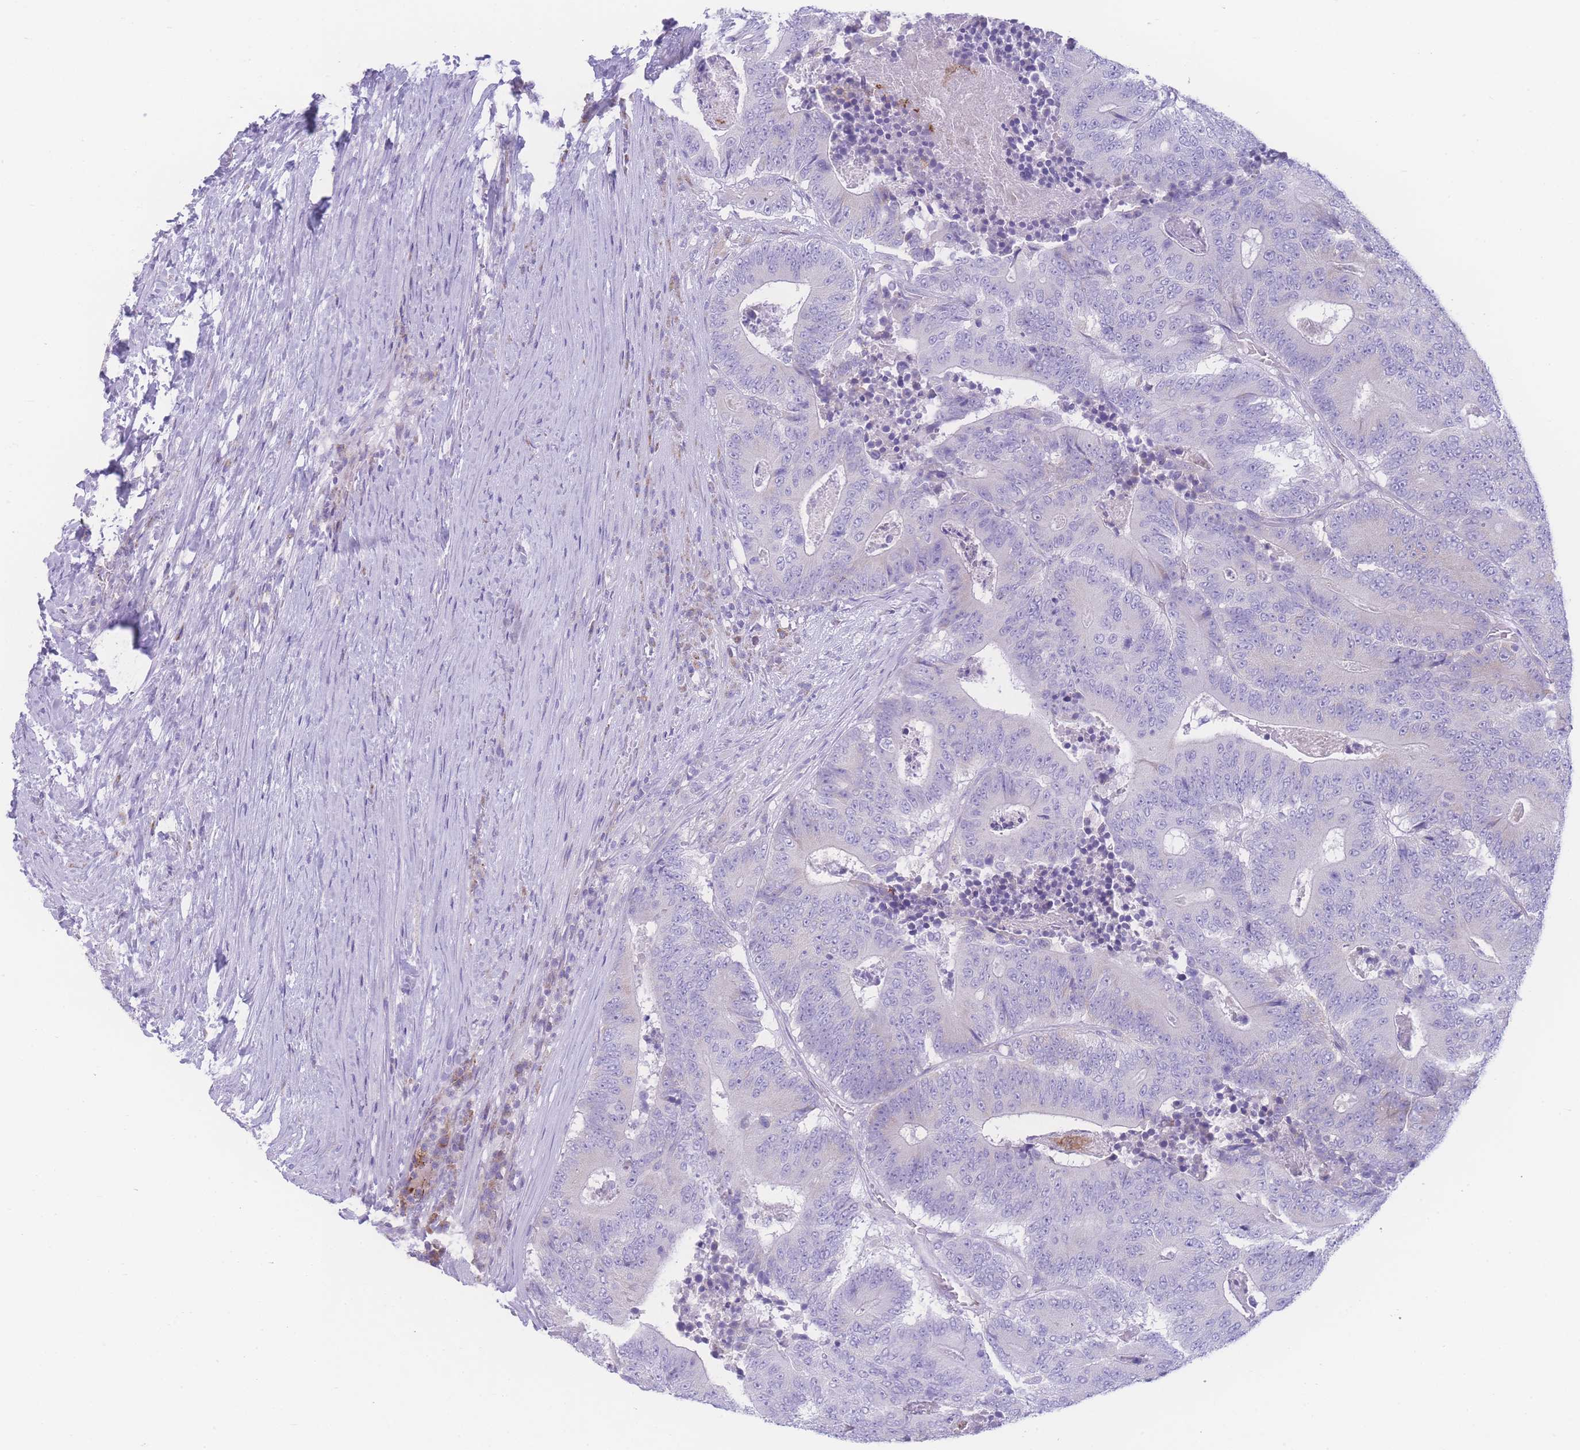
{"staining": {"intensity": "negative", "quantity": "none", "location": "none"}, "tissue": "colorectal cancer", "cell_type": "Tumor cells", "image_type": "cancer", "snomed": [{"axis": "morphology", "description": "Adenocarcinoma, NOS"}, {"axis": "topography", "description": "Colon"}], "caption": "The histopathology image reveals no staining of tumor cells in colorectal cancer (adenocarcinoma).", "gene": "NBEAL1", "patient": {"sex": "male", "age": 83}}